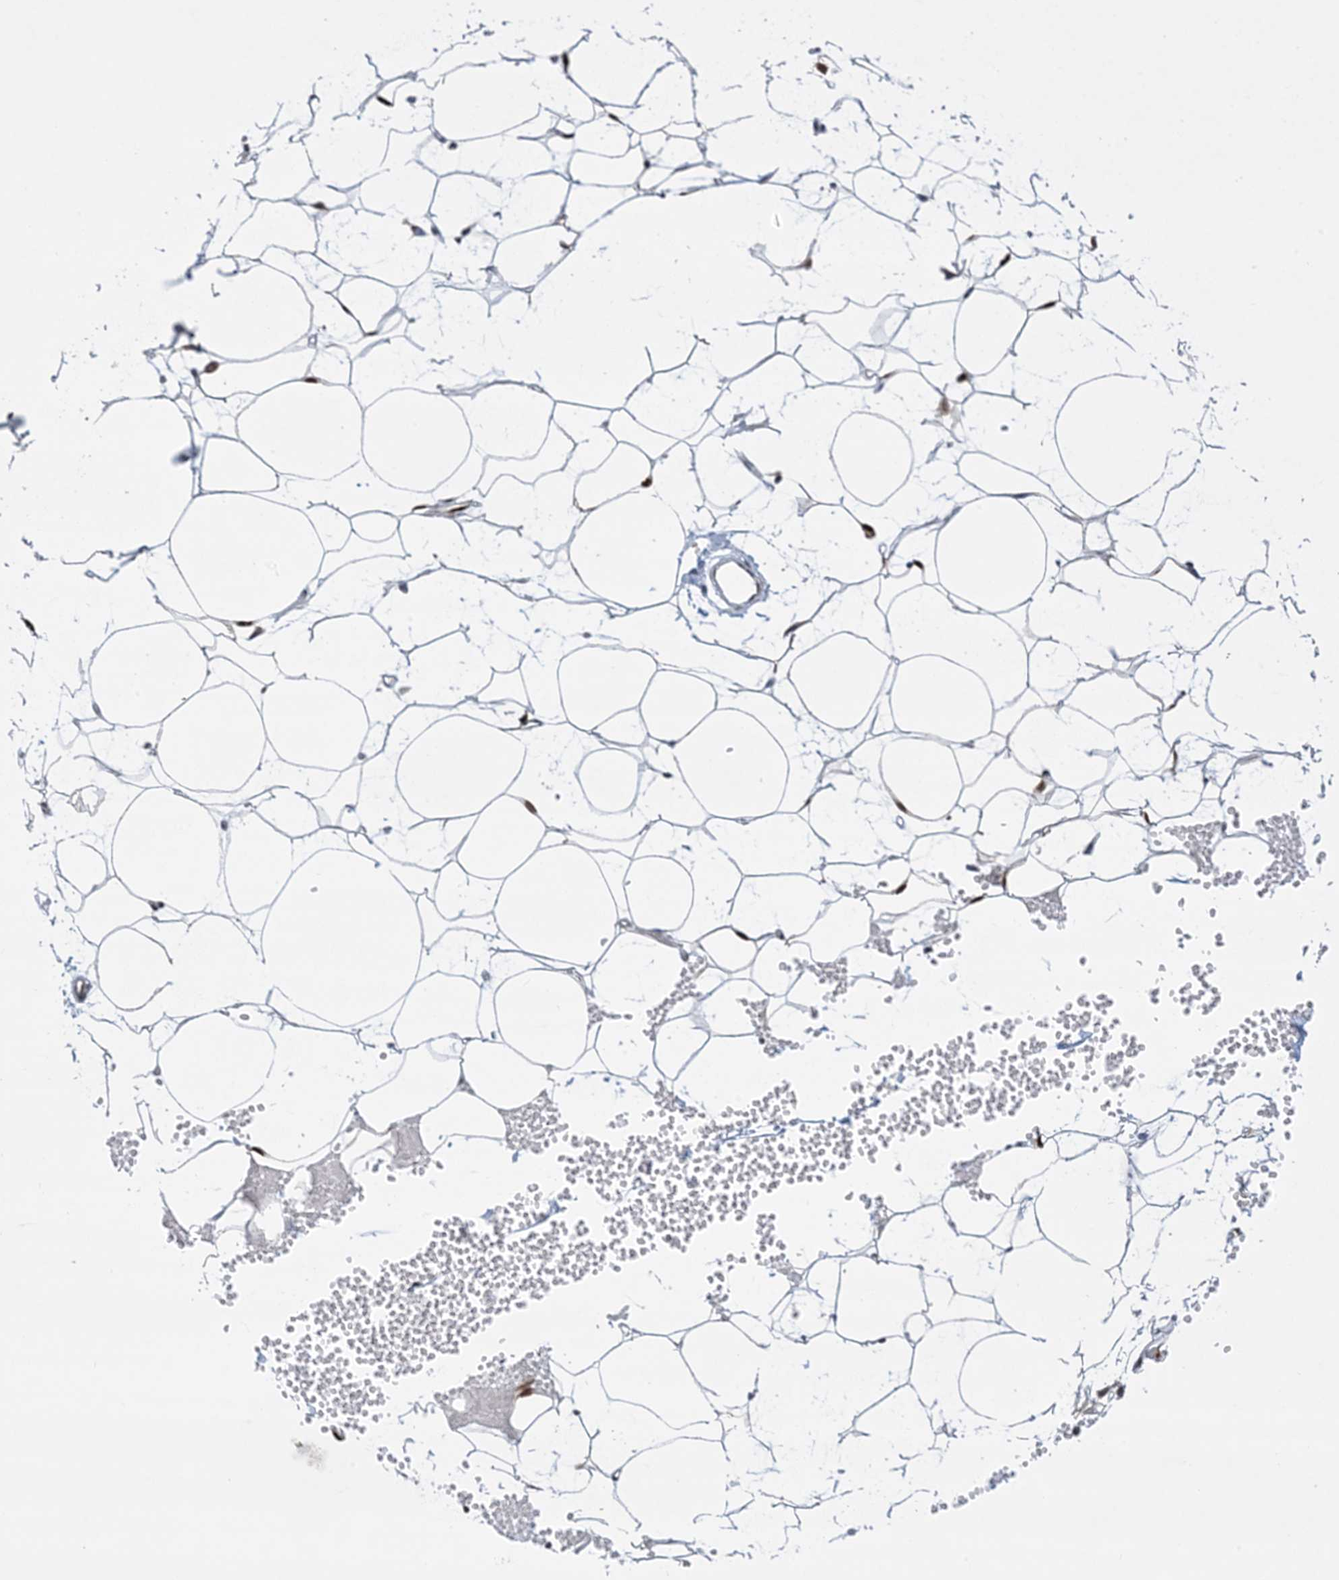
{"staining": {"intensity": "strong", "quantity": ">75%", "location": "nuclear"}, "tissue": "adipose tissue", "cell_type": "Adipocytes", "image_type": "normal", "snomed": [{"axis": "morphology", "description": "Normal tissue, NOS"}, {"axis": "topography", "description": "Breast"}], "caption": "IHC of benign human adipose tissue shows high levels of strong nuclear expression in approximately >75% of adipocytes. (DAB (3,3'-diaminobenzidine) IHC, brown staining for protein, blue staining for nuclei).", "gene": "TFPT", "patient": {"sex": "female", "age": 23}}